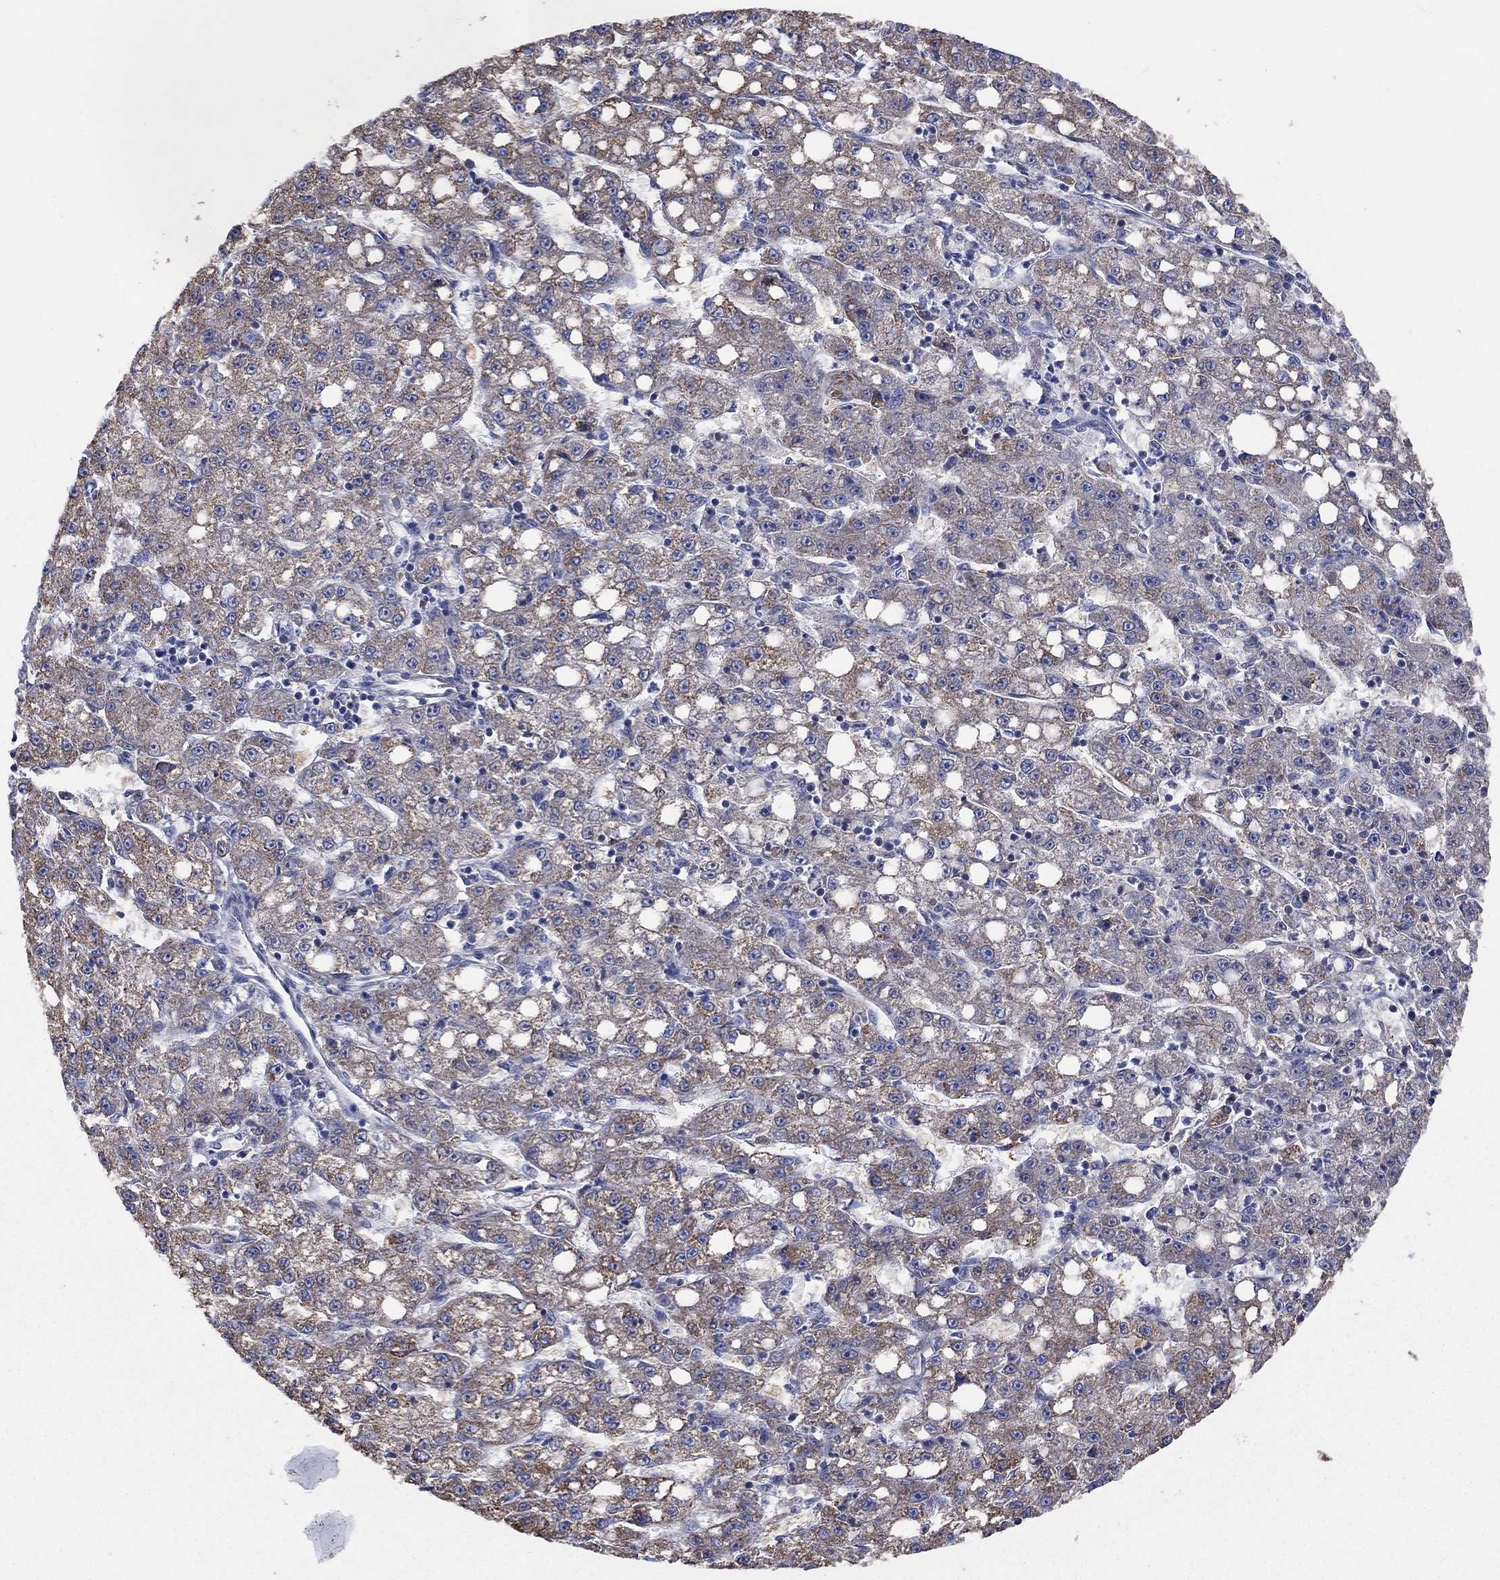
{"staining": {"intensity": "moderate", "quantity": ">75%", "location": "cytoplasmic/membranous"}, "tissue": "liver cancer", "cell_type": "Tumor cells", "image_type": "cancer", "snomed": [{"axis": "morphology", "description": "Carcinoma, Hepatocellular, NOS"}, {"axis": "topography", "description": "Liver"}], "caption": "Protein staining of liver cancer tissue displays moderate cytoplasmic/membranous positivity in about >75% of tumor cells.", "gene": "CLVS1", "patient": {"sex": "female", "age": 65}}